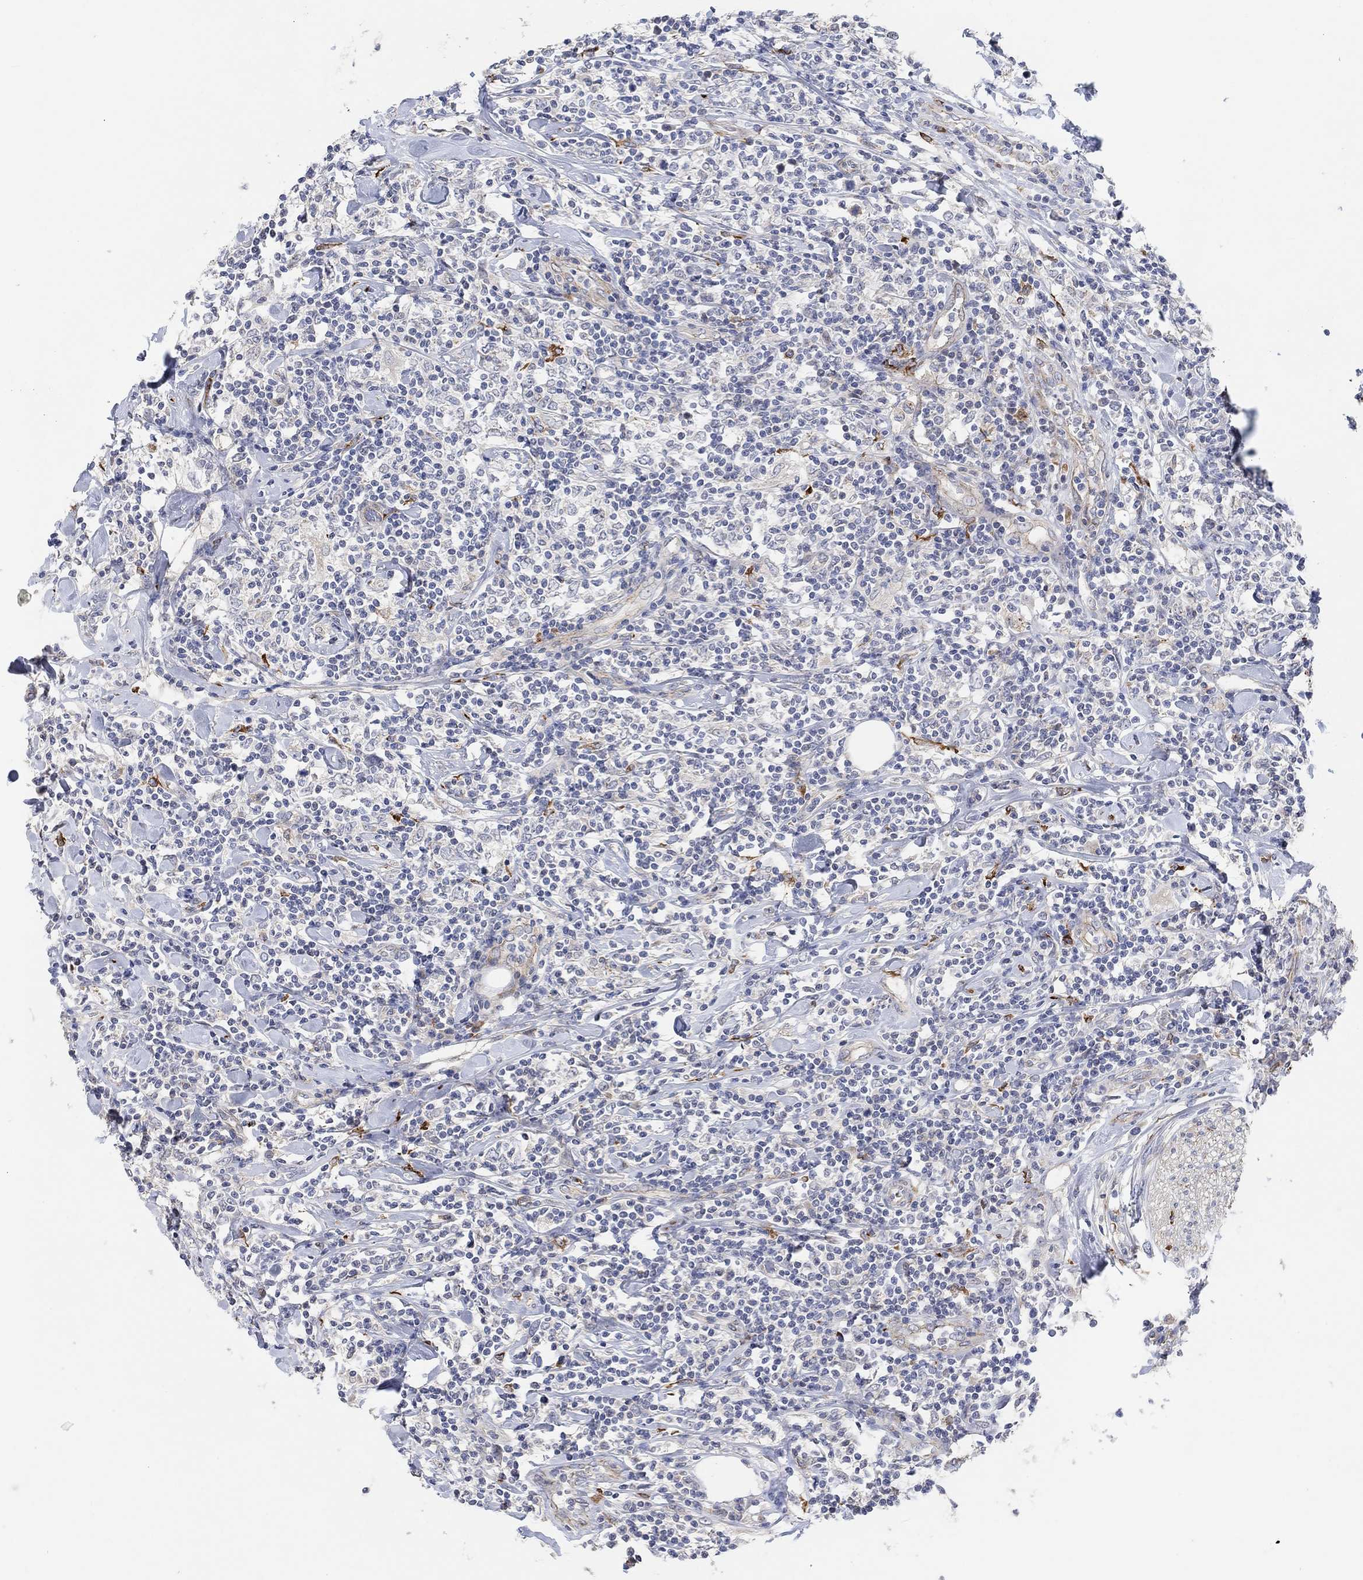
{"staining": {"intensity": "negative", "quantity": "none", "location": "none"}, "tissue": "lymphoma", "cell_type": "Tumor cells", "image_type": "cancer", "snomed": [{"axis": "morphology", "description": "Malignant lymphoma, non-Hodgkin's type, High grade"}, {"axis": "topography", "description": "Lymph node"}], "caption": "Lymphoma was stained to show a protein in brown. There is no significant staining in tumor cells.", "gene": "HCRTR1", "patient": {"sex": "female", "age": 84}}